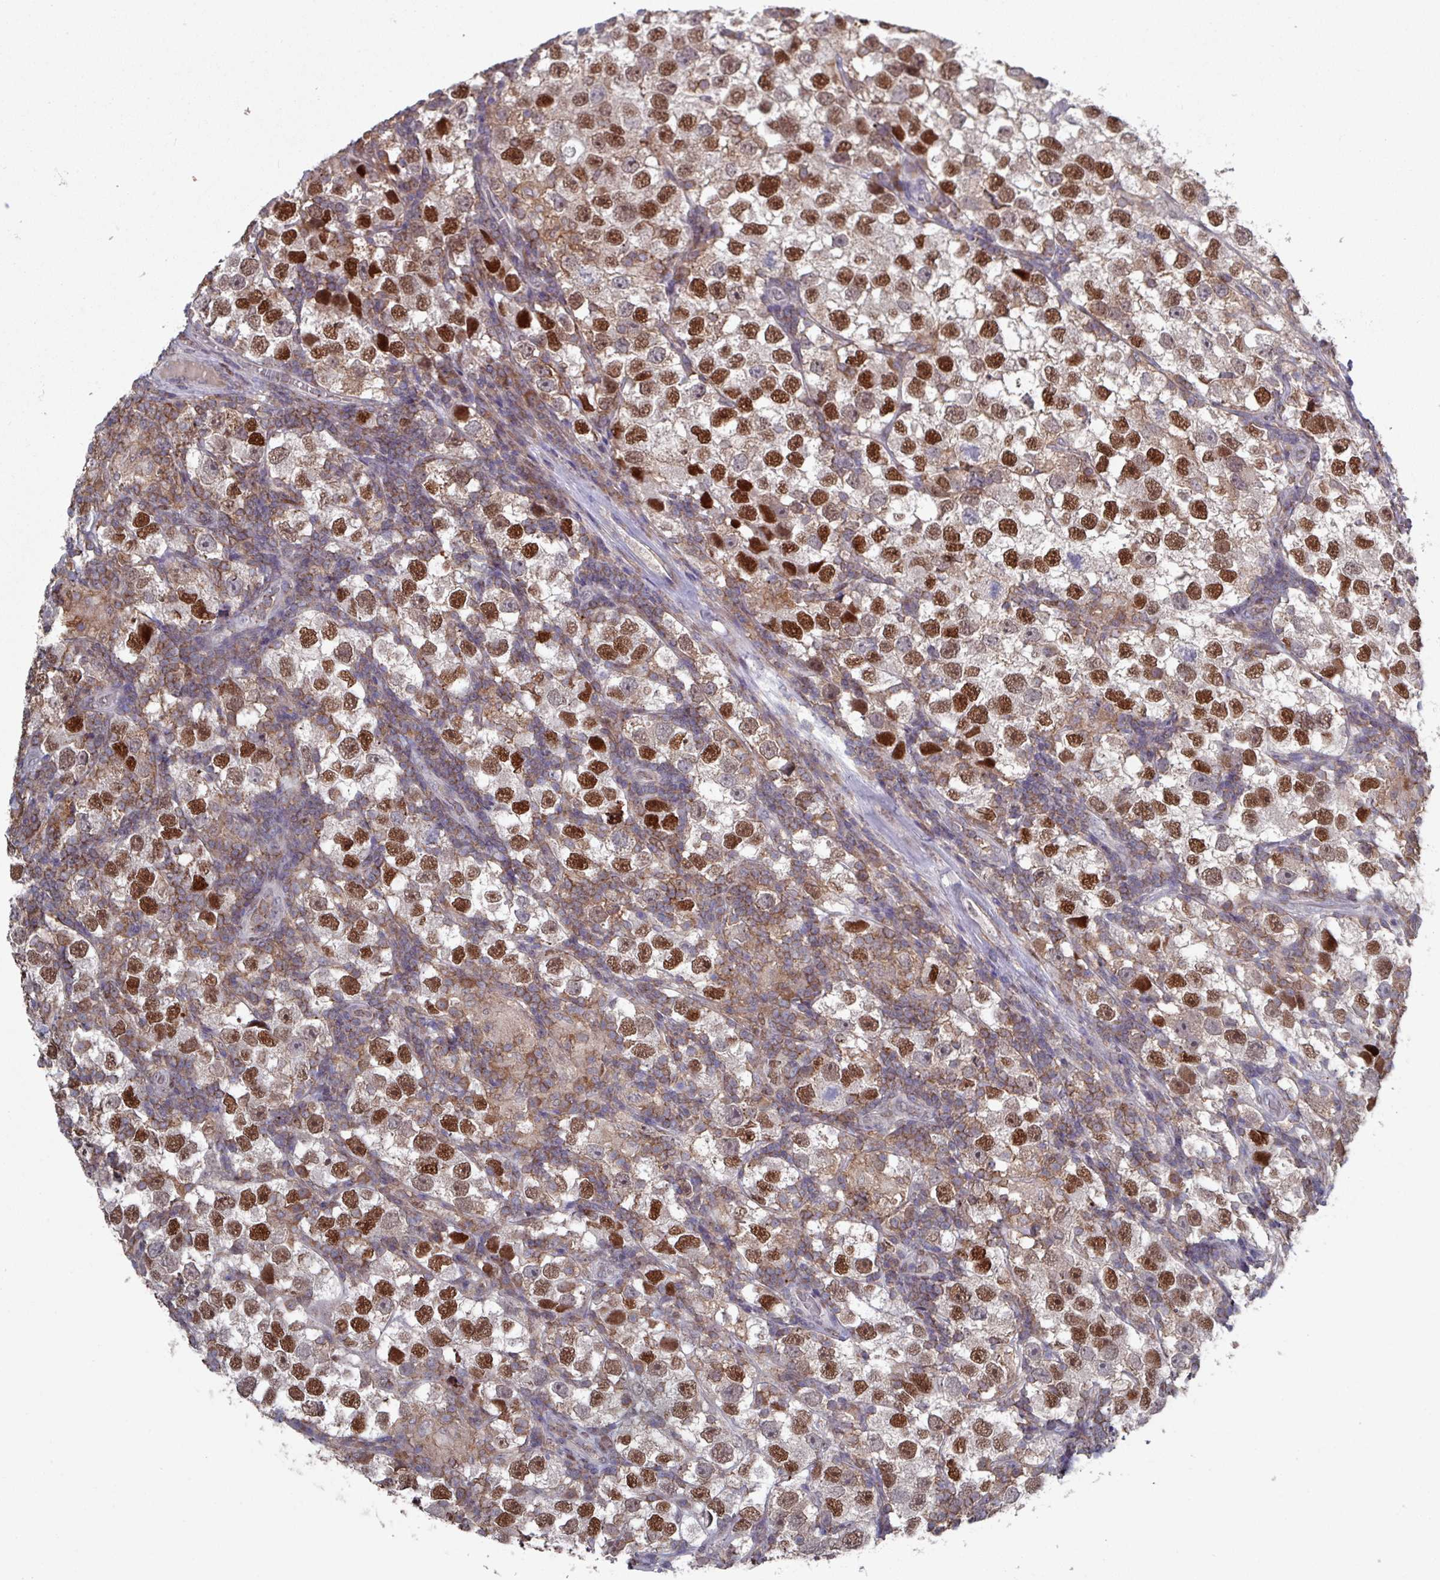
{"staining": {"intensity": "strong", "quantity": ">75%", "location": "nuclear"}, "tissue": "testis cancer", "cell_type": "Tumor cells", "image_type": "cancer", "snomed": [{"axis": "morphology", "description": "Seminoma, NOS"}, {"axis": "topography", "description": "Testis"}], "caption": "Protein staining demonstrates strong nuclear expression in about >75% of tumor cells in testis cancer. (brown staining indicates protein expression, while blue staining denotes nuclei).", "gene": "PRRX1", "patient": {"sex": "male", "age": 26}}